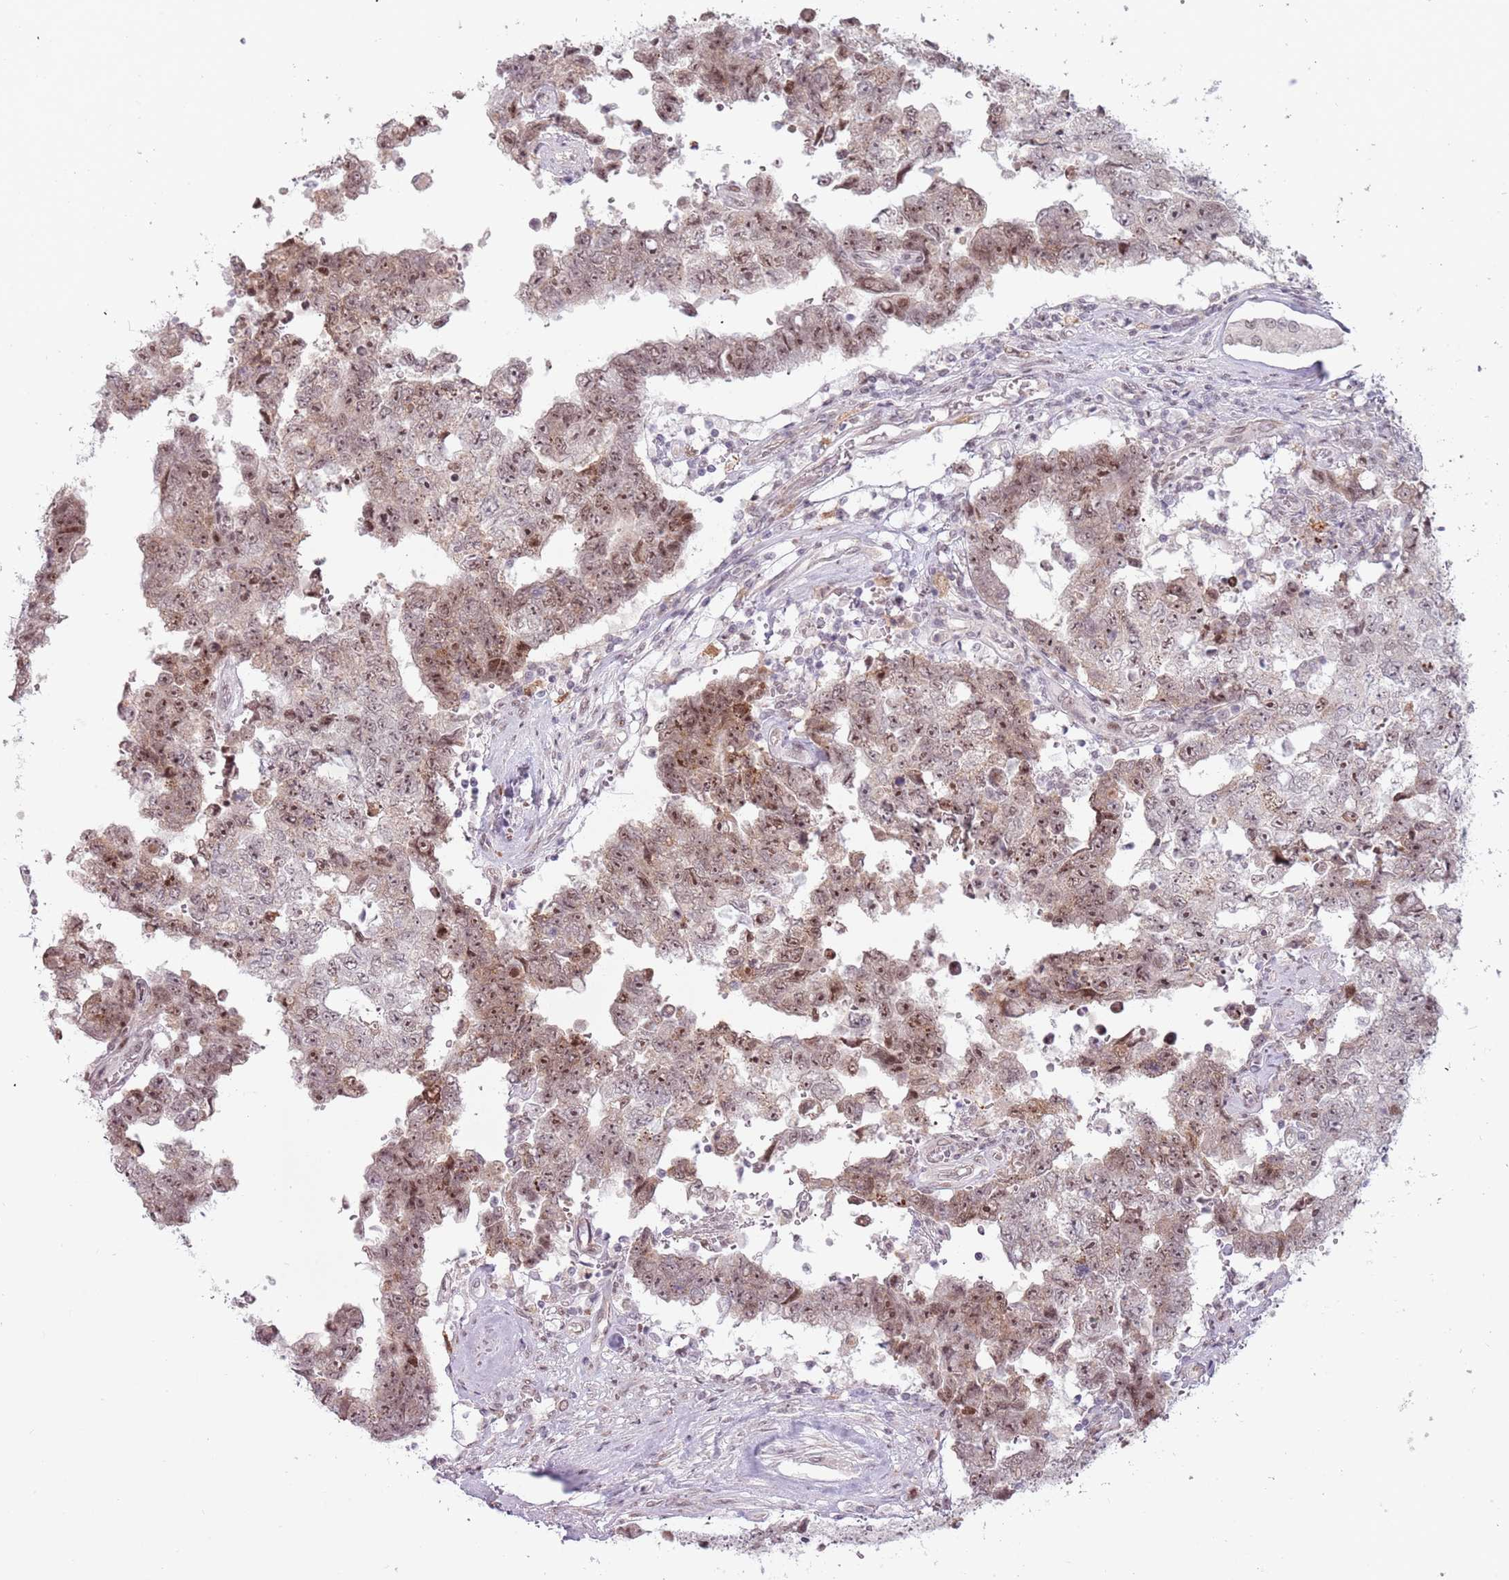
{"staining": {"intensity": "moderate", "quantity": "25%-75%", "location": "nuclear"}, "tissue": "testis cancer", "cell_type": "Tumor cells", "image_type": "cancer", "snomed": [{"axis": "morphology", "description": "Normal tissue, NOS"}, {"axis": "morphology", "description": "Carcinoma, Embryonal, NOS"}, {"axis": "topography", "description": "Testis"}, {"axis": "topography", "description": "Epididymis"}], "caption": "Immunohistochemical staining of testis embryonal carcinoma demonstrates medium levels of moderate nuclear expression in about 25%-75% of tumor cells.", "gene": "REXO4", "patient": {"sex": "male", "age": 25}}